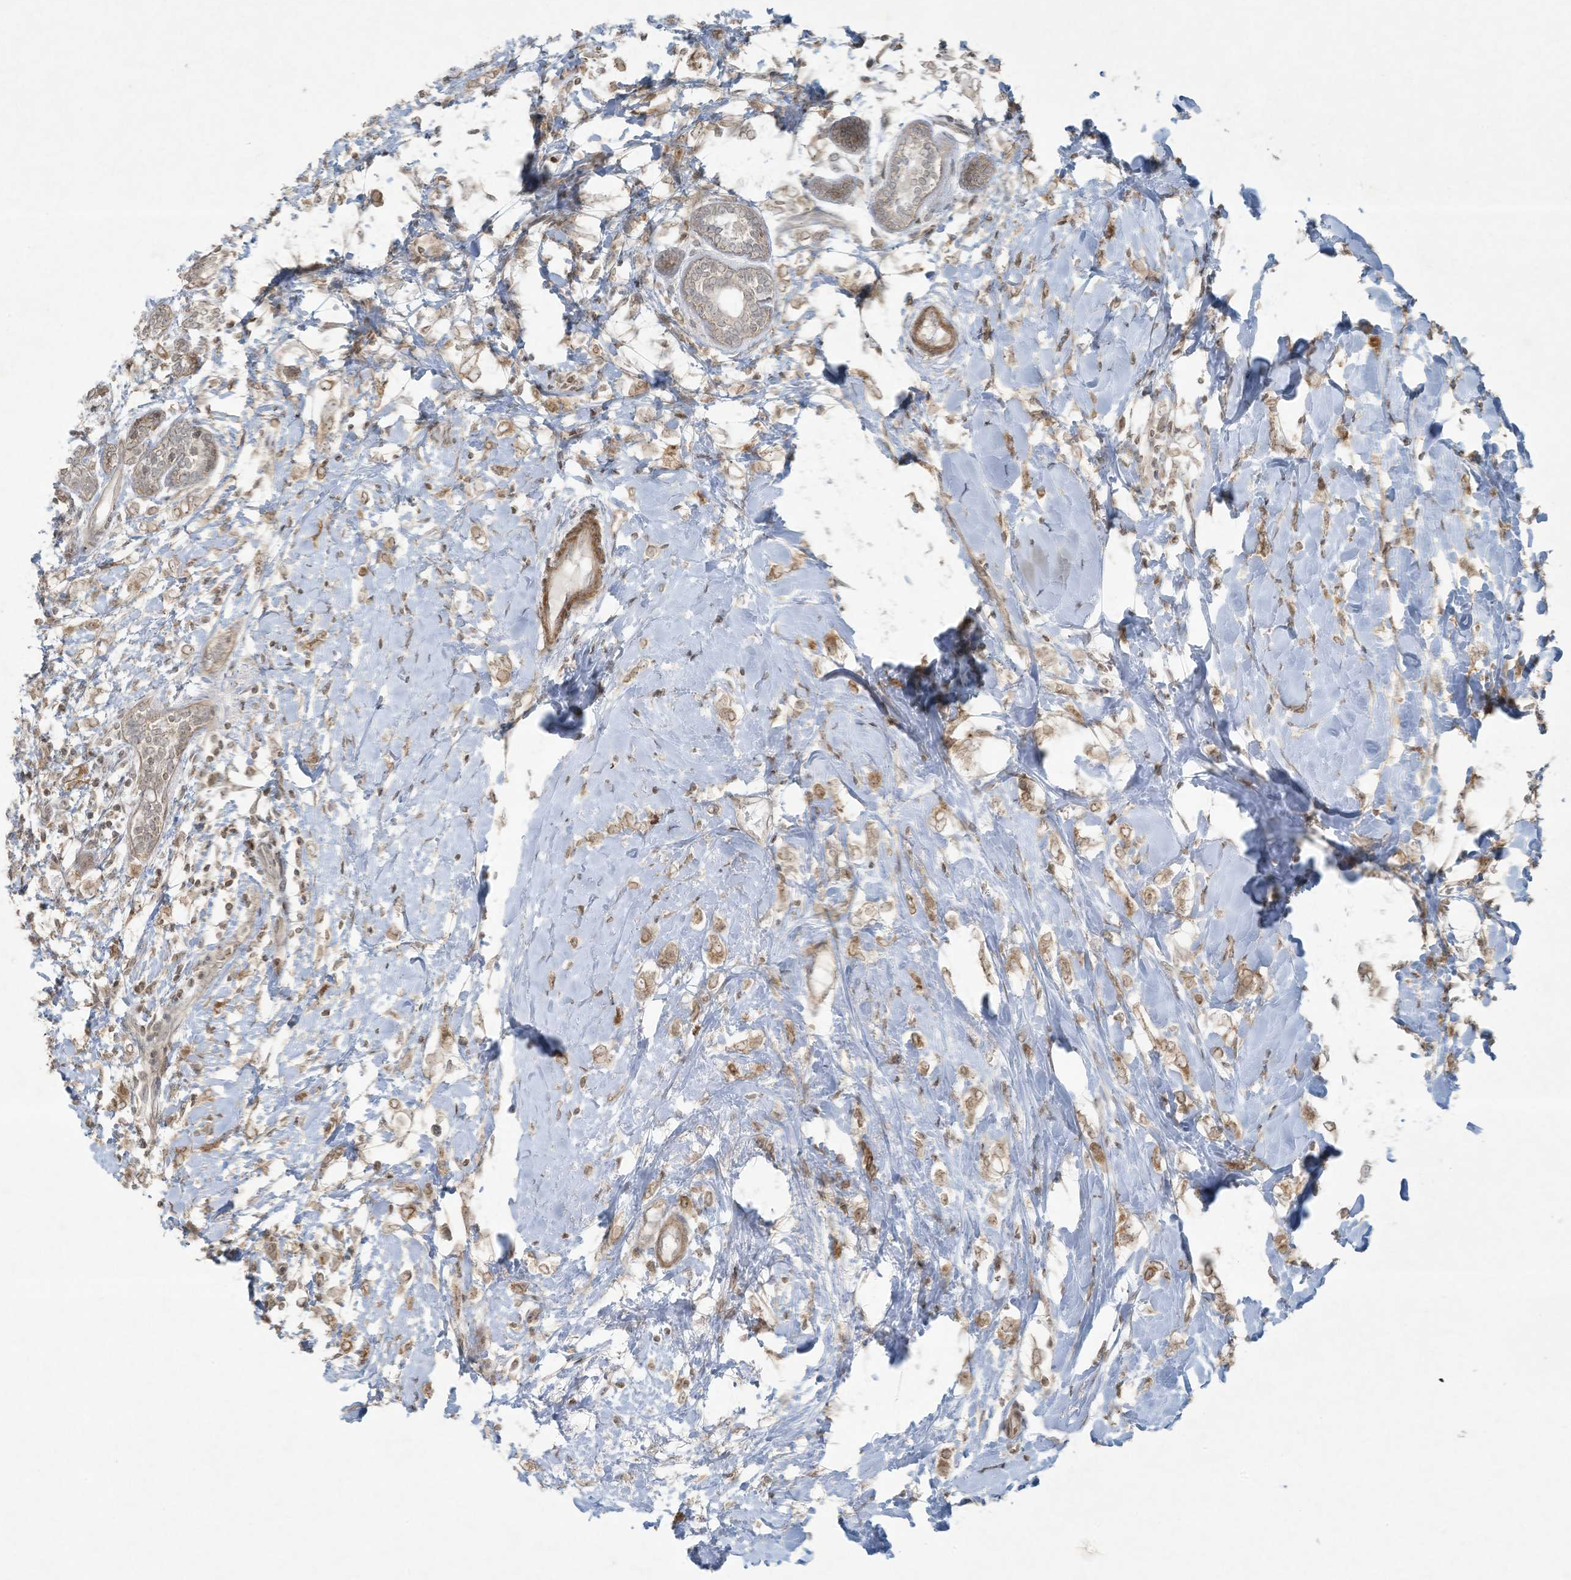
{"staining": {"intensity": "weak", "quantity": "25%-75%", "location": "cytoplasmic/membranous"}, "tissue": "breast cancer", "cell_type": "Tumor cells", "image_type": "cancer", "snomed": [{"axis": "morphology", "description": "Normal tissue, NOS"}, {"axis": "morphology", "description": "Lobular carcinoma"}, {"axis": "topography", "description": "Breast"}], "caption": "Protein staining exhibits weak cytoplasmic/membranous staining in about 25%-75% of tumor cells in breast lobular carcinoma.", "gene": "ZNF263", "patient": {"sex": "female", "age": 47}}